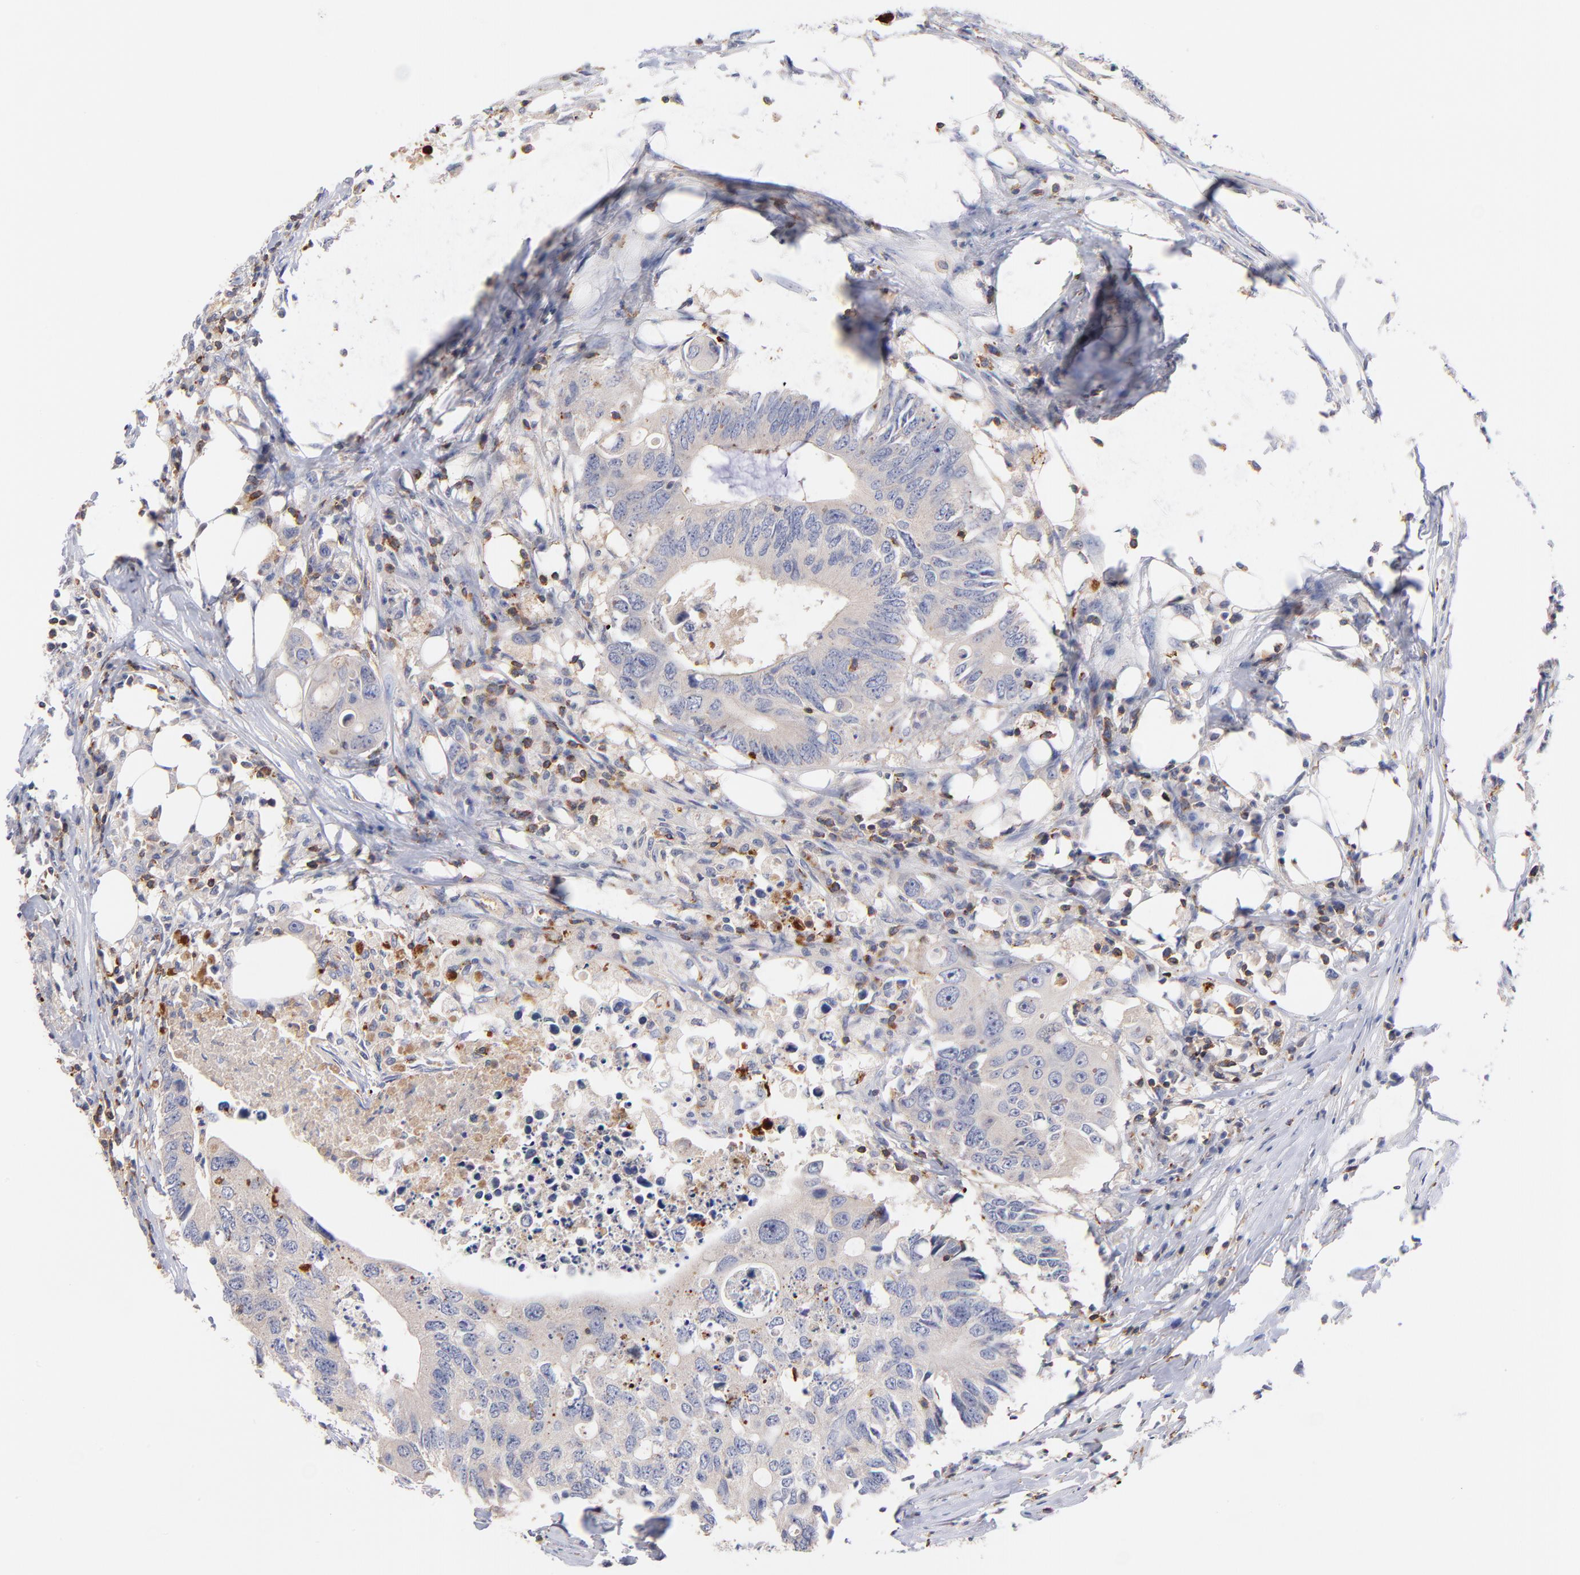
{"staining": {"intensity": "negative", "quantity": "none", "location": "none"}, "tissue": "colorectal cancer", "cell_type": "Tumor cells", "image_type": "cancer", "snomed": [{"axis": "morphology", "description": "Adenocarcinoma, NOS"}, {"axis": "topography", "description": "Colon"}], "caption": "Immunohistochemistry (IHC) image of human colorectal cancer stained for a protein (brown), which shows no expression in tumor cells. The staining is performed using DAB (3,3'-diaminobenzidine) brown chromogen with nuclei counter-stained in using hematoxylin.", "gene": "KREMEN2", "patient": {"sex": "male", "age": 71}}